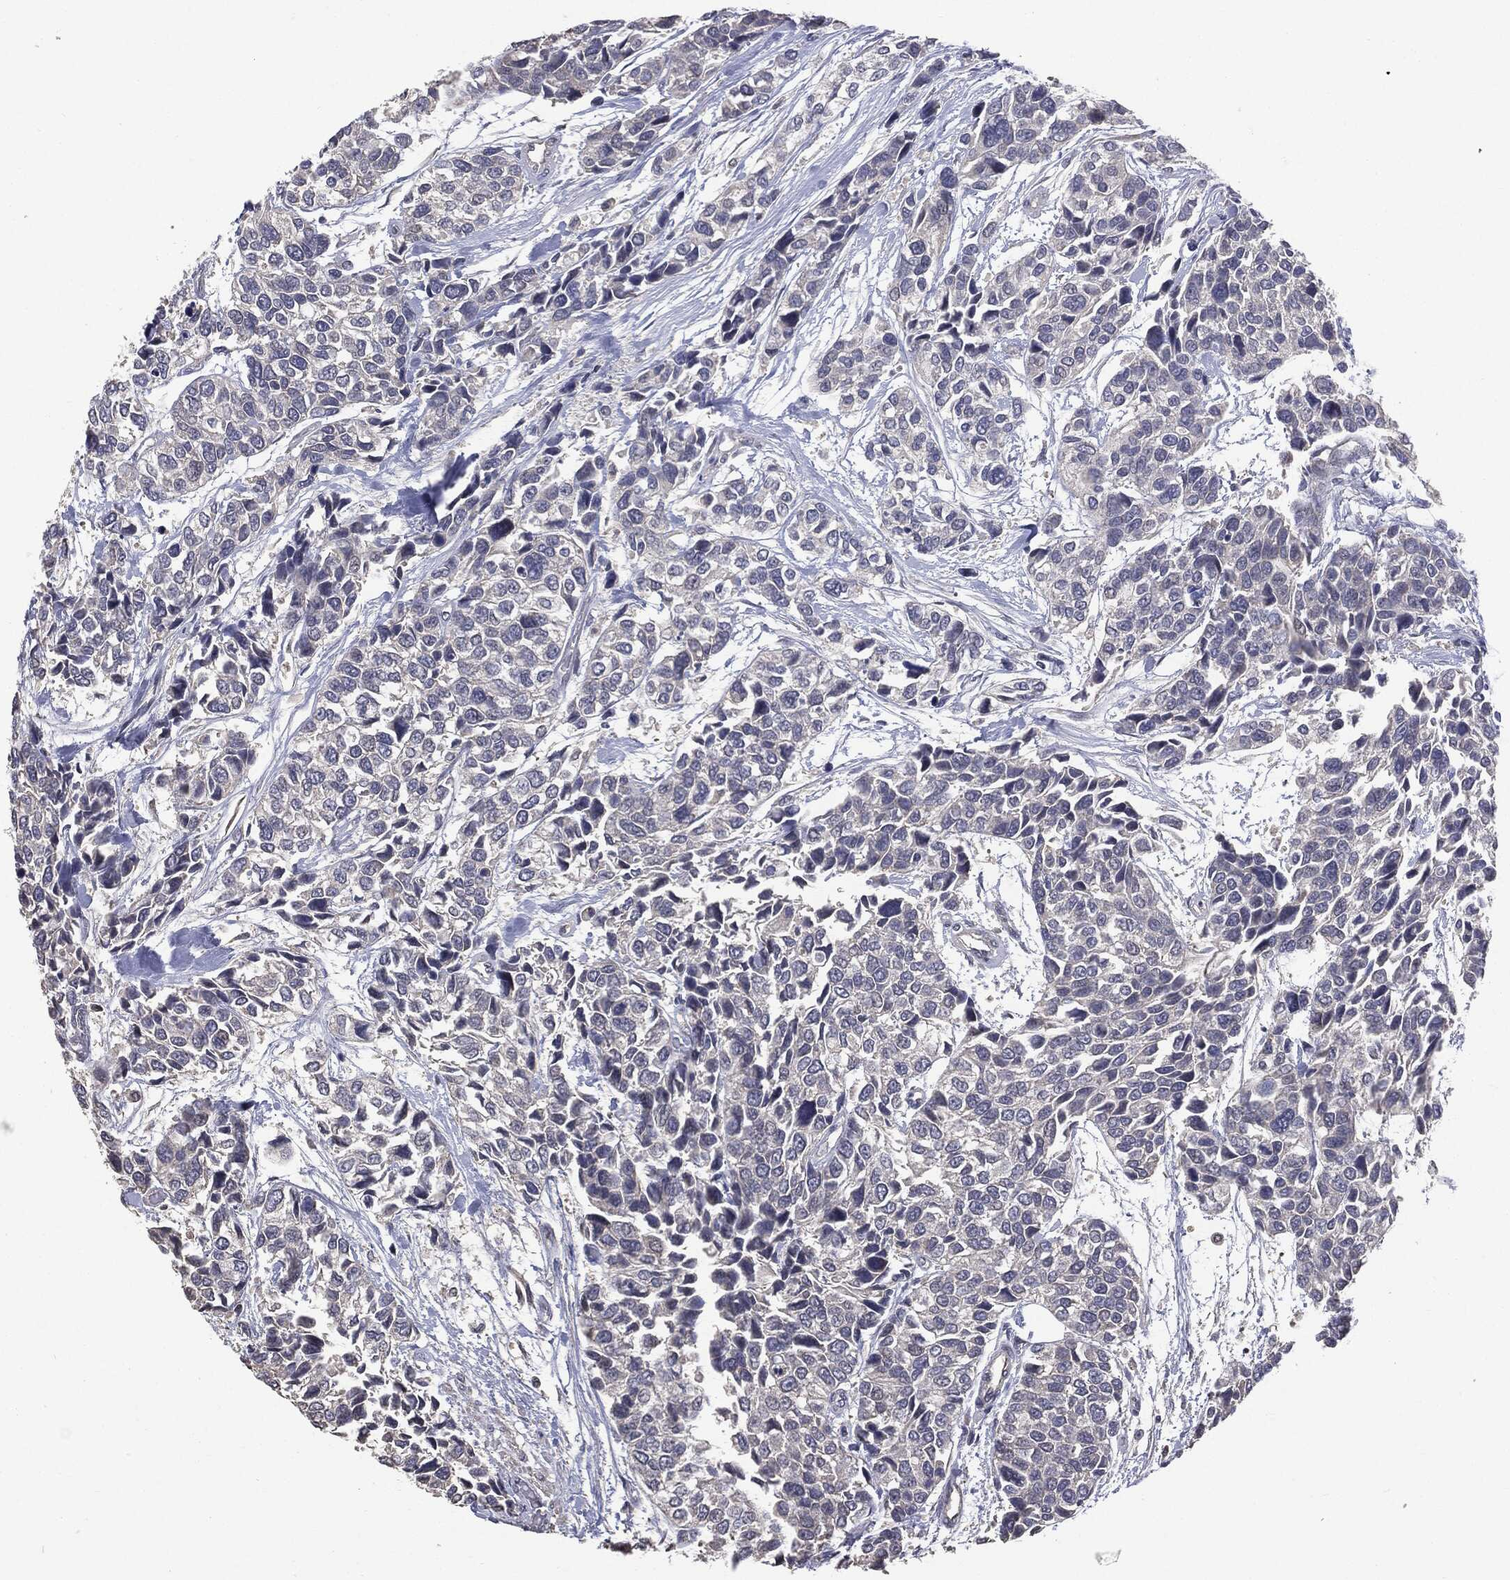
{"staining": {"intensity": "negative", "quantity": "none", "location": "none"}, "tissue": "urothelial cancer", "cell_type": "Tumor cells", "image_type": "cancer", "snomed": [{"axis": "morphology", "description": "Urothelial carcinoma, High grade"}, {"axis": "topography", "description": "Urinary bladder"}], "caption": "Micrograph shows no significant protein expression in tumor cells of high-grade urothelial carcinoma.", "gene": "MTOR", "patient": {"sex": "male", "age": 77}}